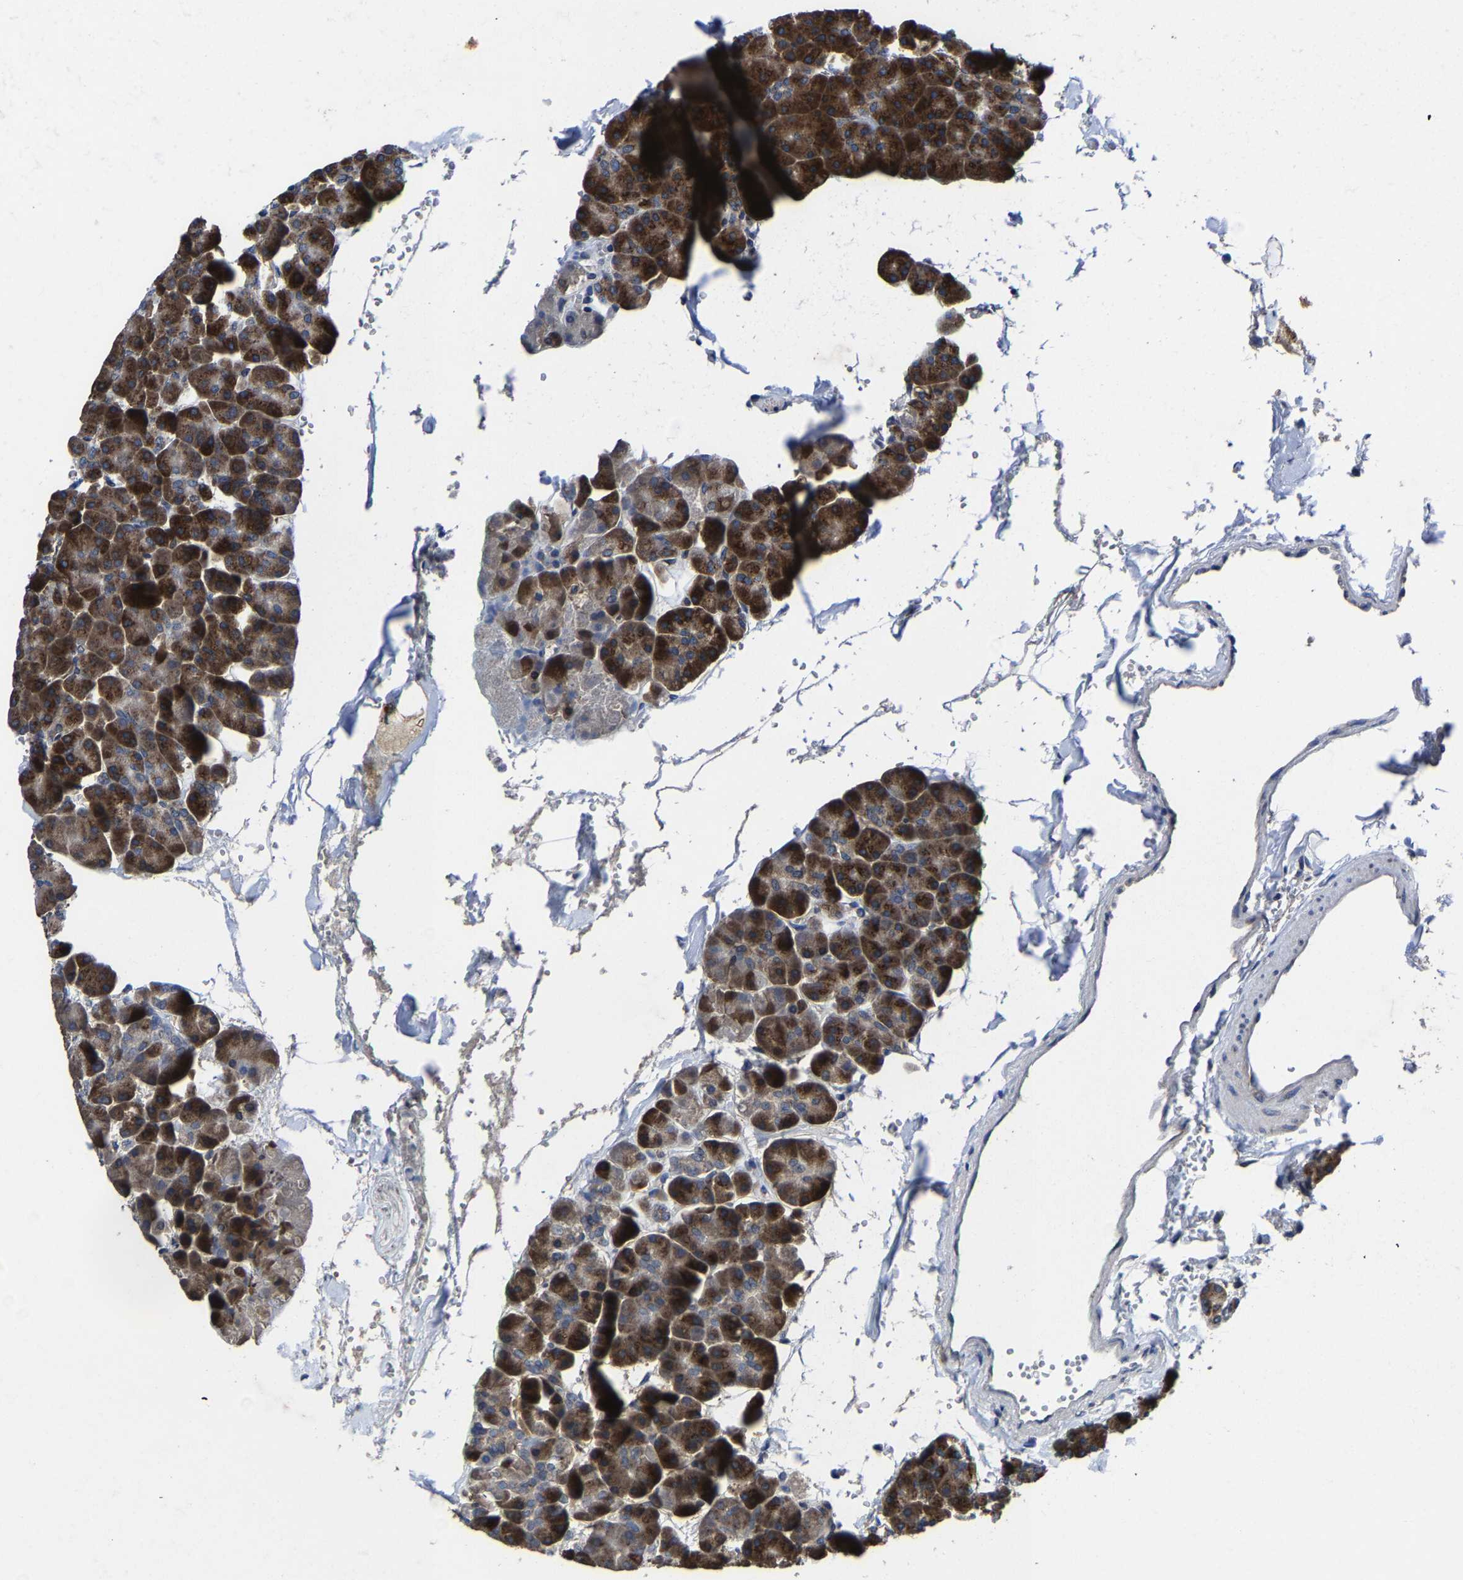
{"staining": {"intensity": "strong", "quantity": ">75%", "location": "cytoplasmic/membranous"}, "tissue": "pancreas", "cell_type": "Exocrine glandular cells", "image_type": "normal", "snomed": [{"axis": "morphology", "description": "Normal tissue, NOS"}, {"axis": "topography", "description": "Pancreas"}], "caption": "Normal pancreas demonstrates strong cytoplasmic/membranous staining in about >75% of exocrine glandular cells The staining was performed using DAB, with brown indicating positive protein expression. Nuclei are stained blue with hematoxylin..", "gene": "EBAG9", "patient": {"sex": "male", "age": 35}}